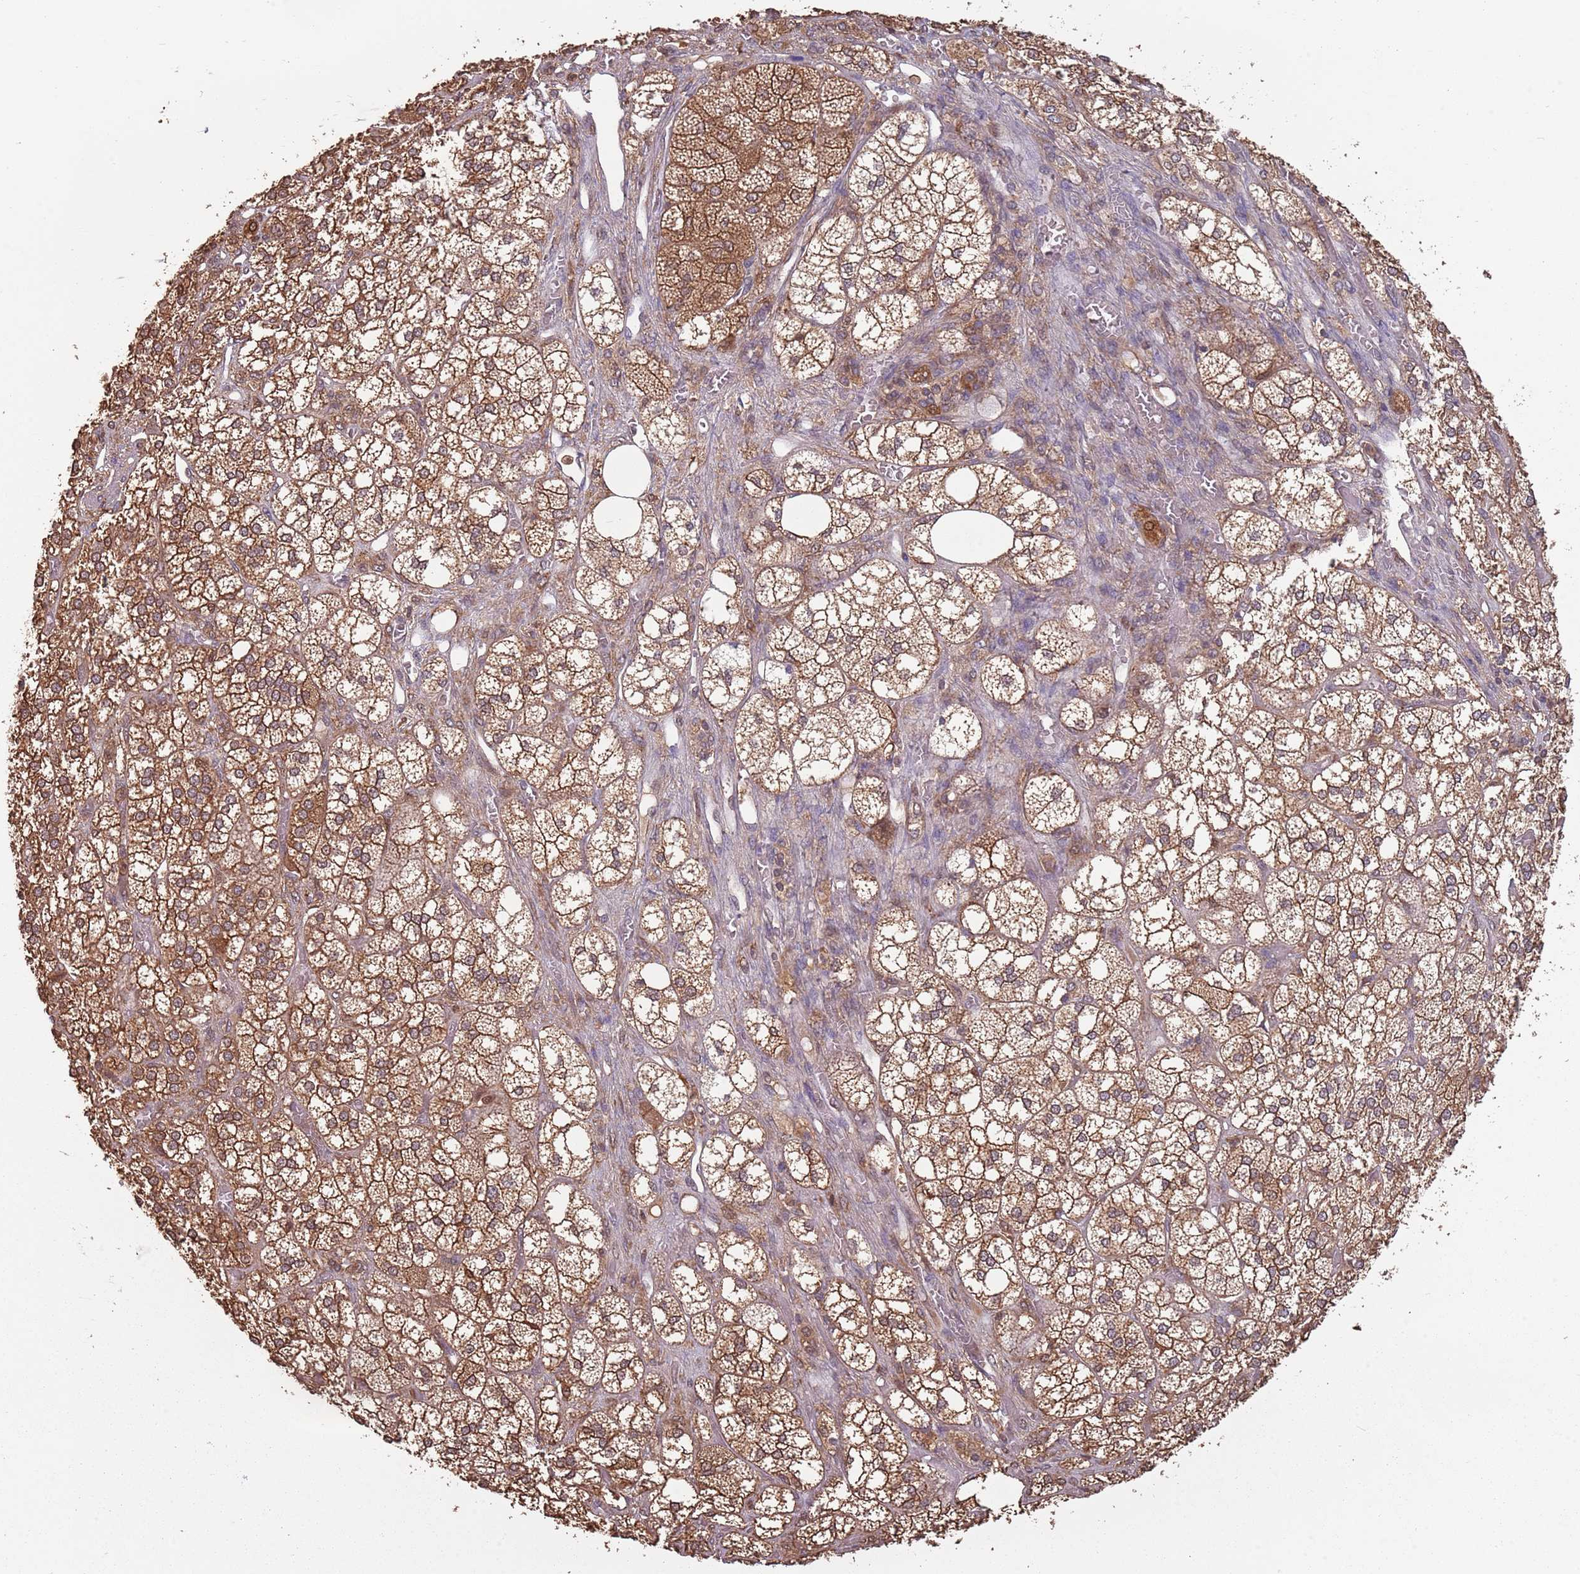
{"staining": {"intensity": "moderate", "quantity": ">75%", "location": "cytoplasmic/membranous"}, "tissue": "adrenal gland", "cell_type": "Glandular cells", "image_type": "normal", "snomed": [{"axis": "morphology", "description": "Normal tissue, NOS"}, {"axis": "topography", "description": "Adrenal gland"}], "caption": "Brown immunohistochemical staining in normal adrenal gland shows moderate cytoplasmic/membranous positivity in approximately >75% of glandular cells. The staining was performed using DAB to visualize the protein expression in brown, while the nuclei were stained in blue with hematoxylin (Magnification: 20x).", "gene": "COG4", "patient": {"sex": "male", "age": 61}}